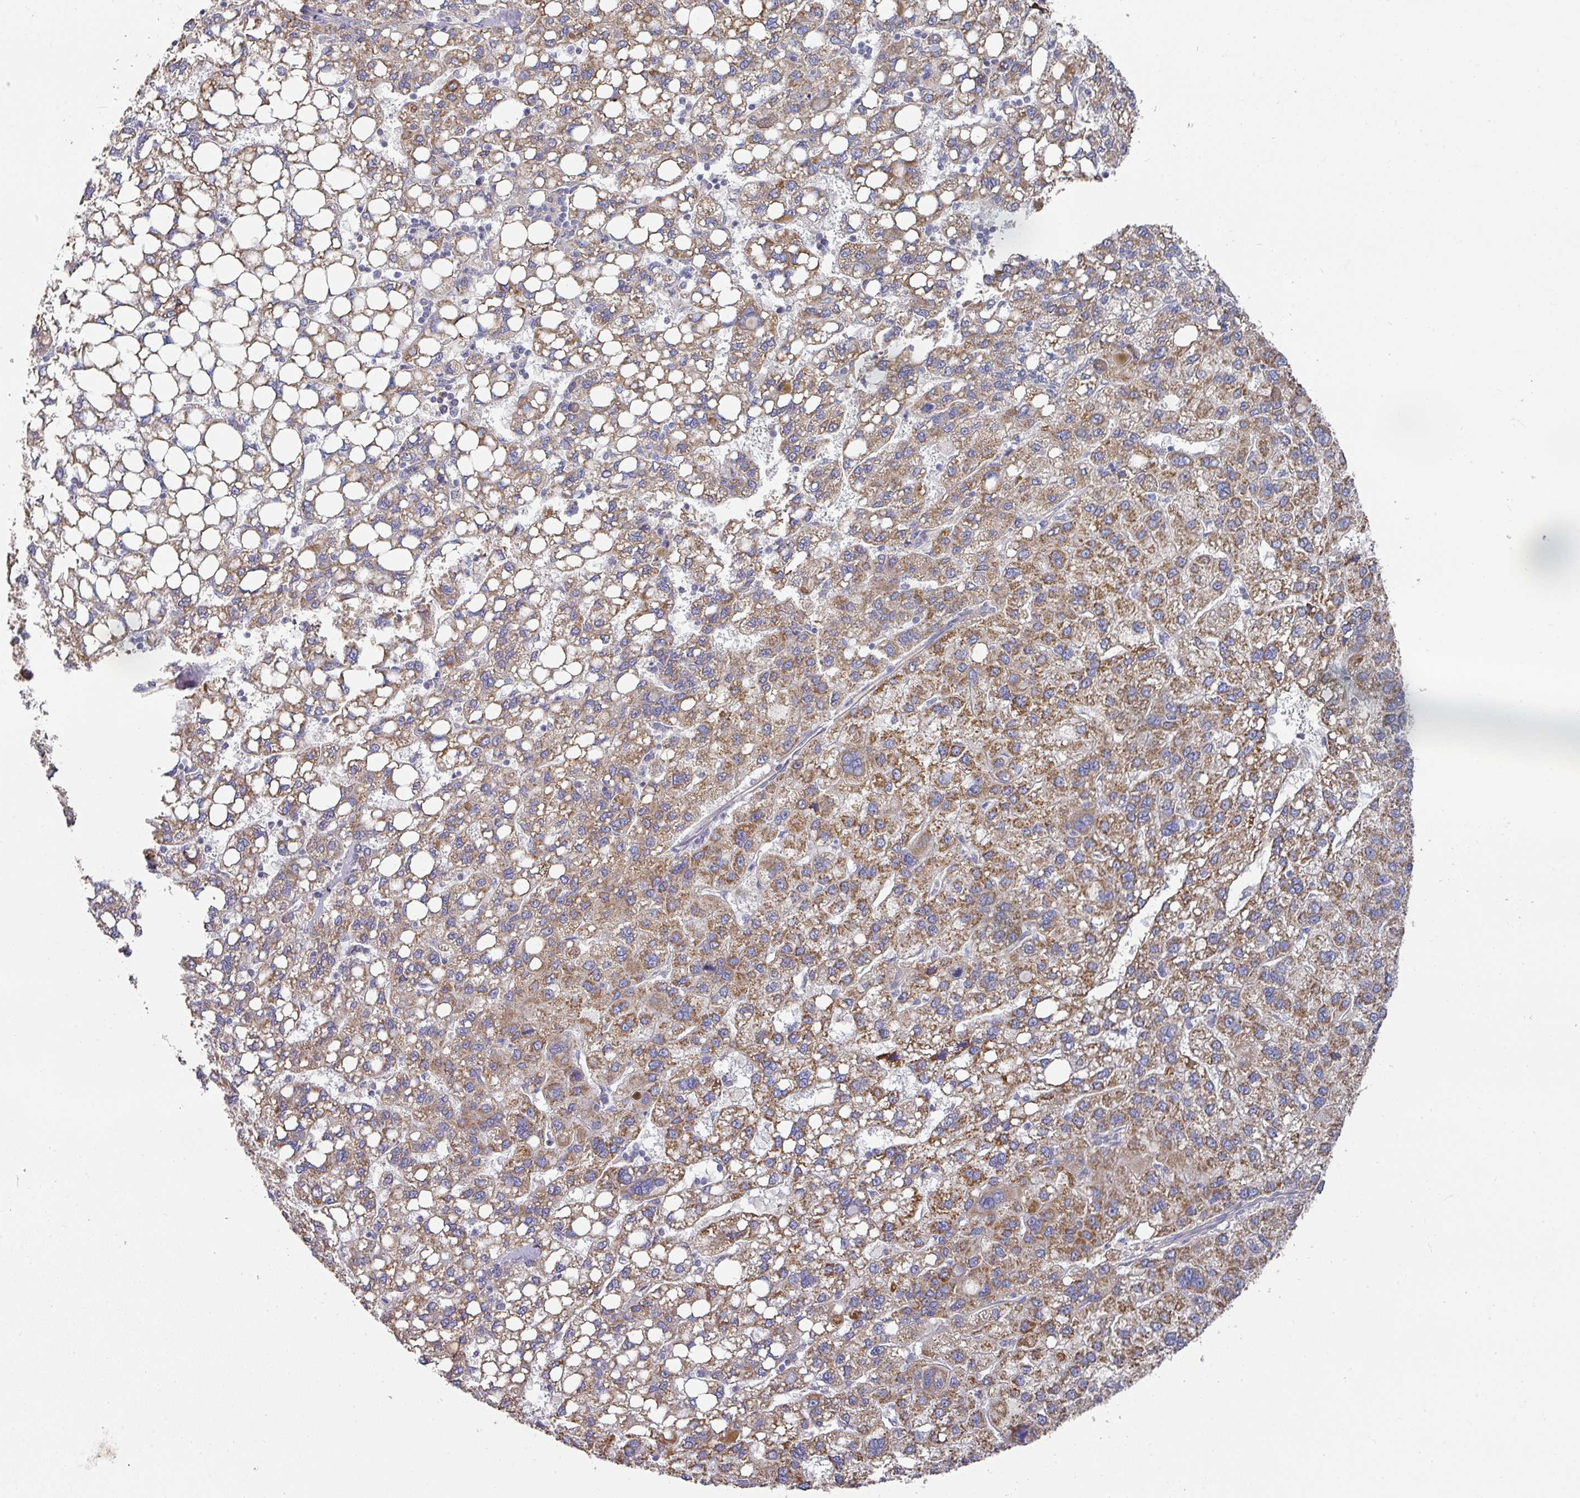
{"staining": {"intensity": "moderate", "quantity": ">75%", "location": "cytoplasmic/membranous"}, "tissue": "liver cancer", "cell_type": "Tumor cells", "image_type": "cancer", "snomed": [{"axis": "morphology", "description": "Carcinoma, Hepatocellular, NOS"}, {"axis": "topography", "description": "Liver"}], "caption": "Immunohistochemical staining of liver hepatocellular carcinoma shows medium levels of moderate cytoplasmic/membranous expression in approximately >75% of tumor cells. (IHC, brightfield microscopy, high magnification).", "gene": "PYROXD2", "patient": {"sex": "female", "age": 82}}